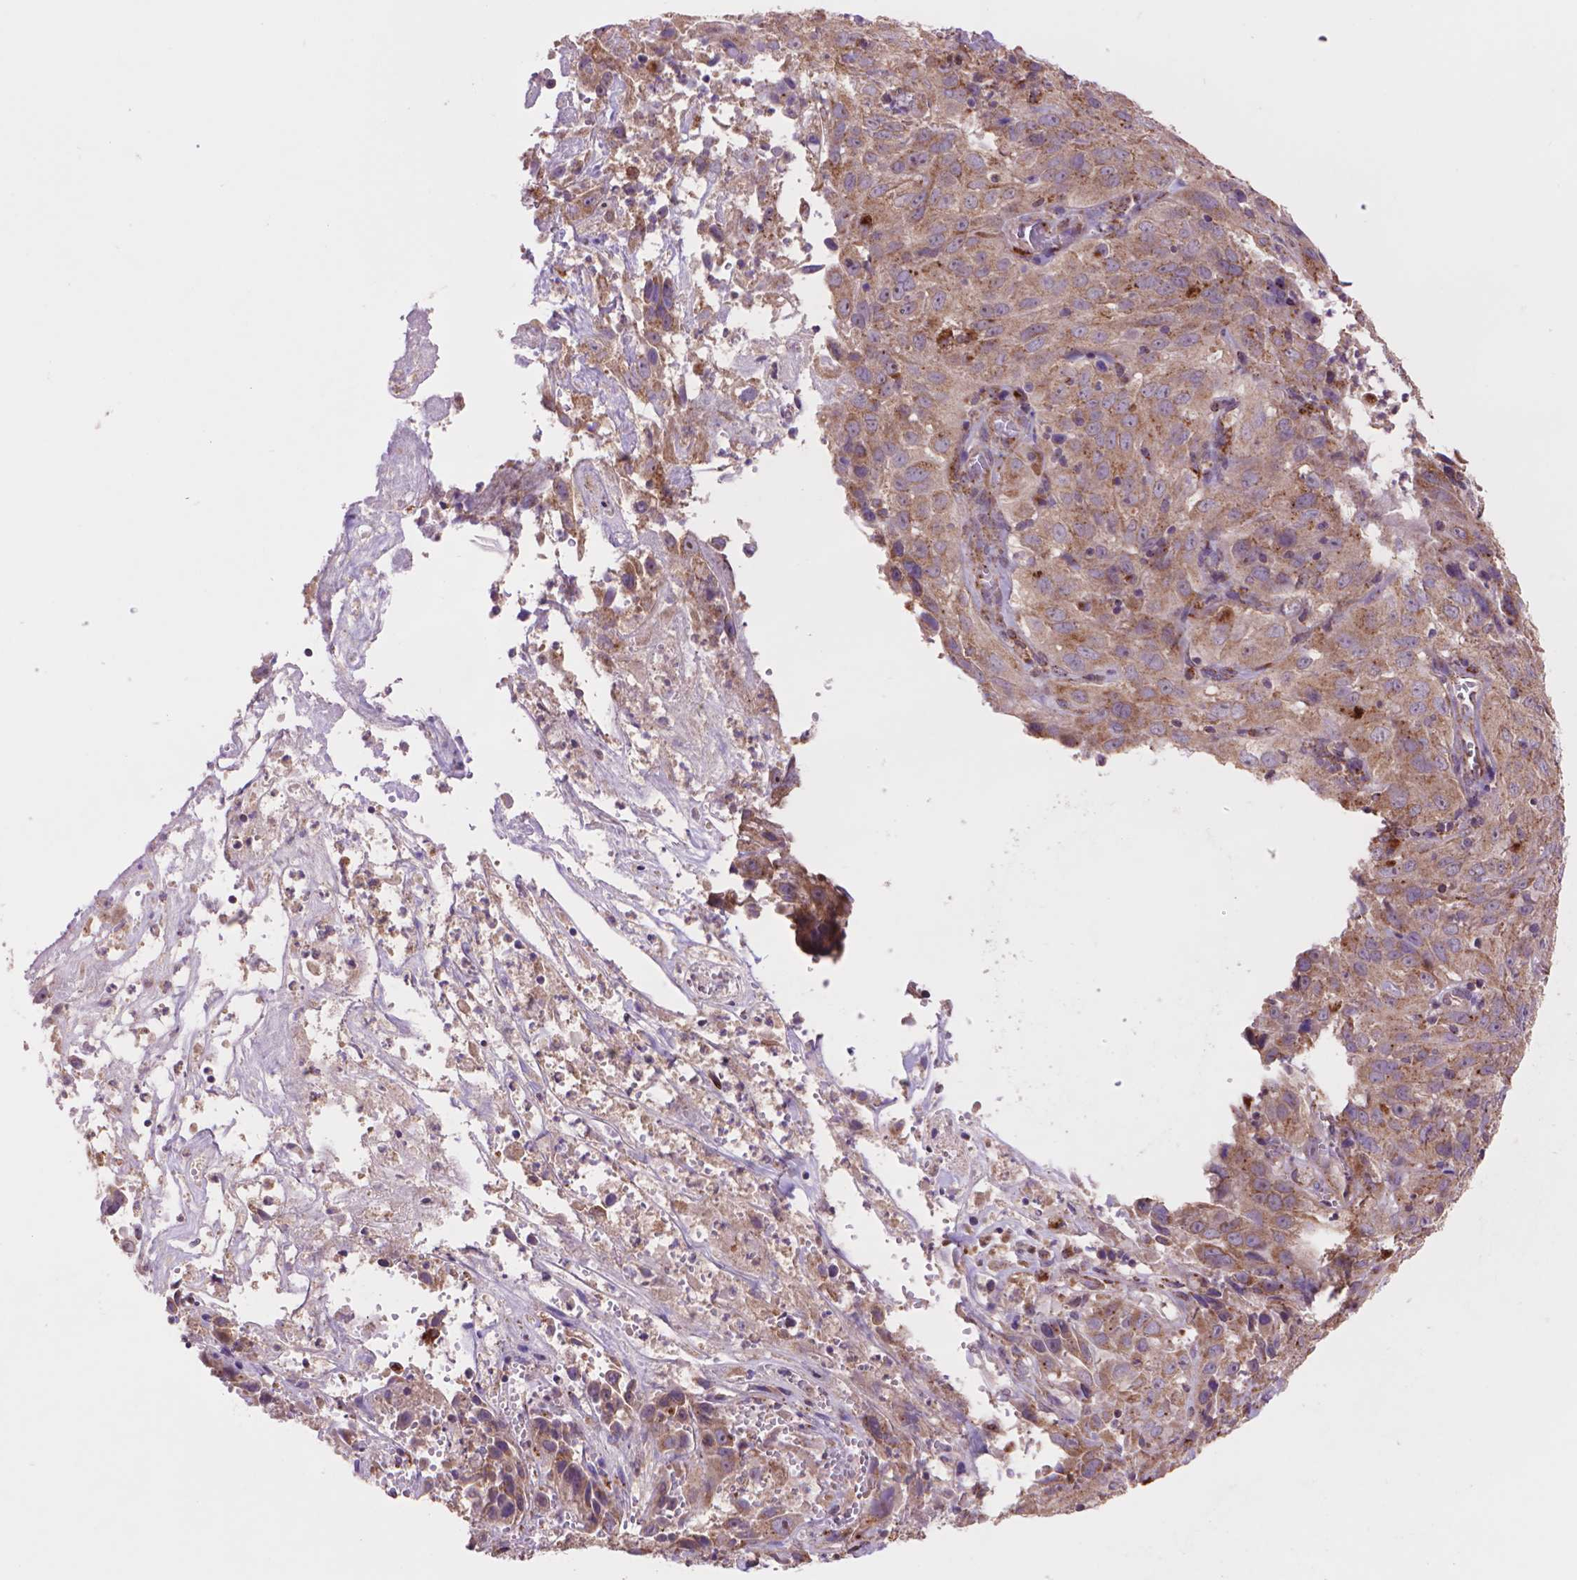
{"staining": {"intensity": "moderate", "quantity": ">75%", "location": "cytoplasmic/membranous"}, "tissue": "cervical cancer", "cell_type": "Tumor cells", "image_type": "cancer", "snomed": [{"axis": "morphology", "description": "Squamous cell carcinoma, NOS"}, {"axis": "topography", "description": "Cervix"}], "caption": "High-magnification brightfield microscopy of cervical squamous cell carcinoma stained with DAB (3,3'-diaminobenzidine) (brown) and counterstained with hematoxylin (blue). tumor cells exhibit moderate cytoplasmic/membranous expression is seen in about>75% of cells. Using DAB (3,3'-diaminobenzidine) (brown) and hematoxylin (blue) stains, captured at high magnification using brightfield microscopy.", "gene": "GLB1", "patient": {"sex": "female", "age": 32}}